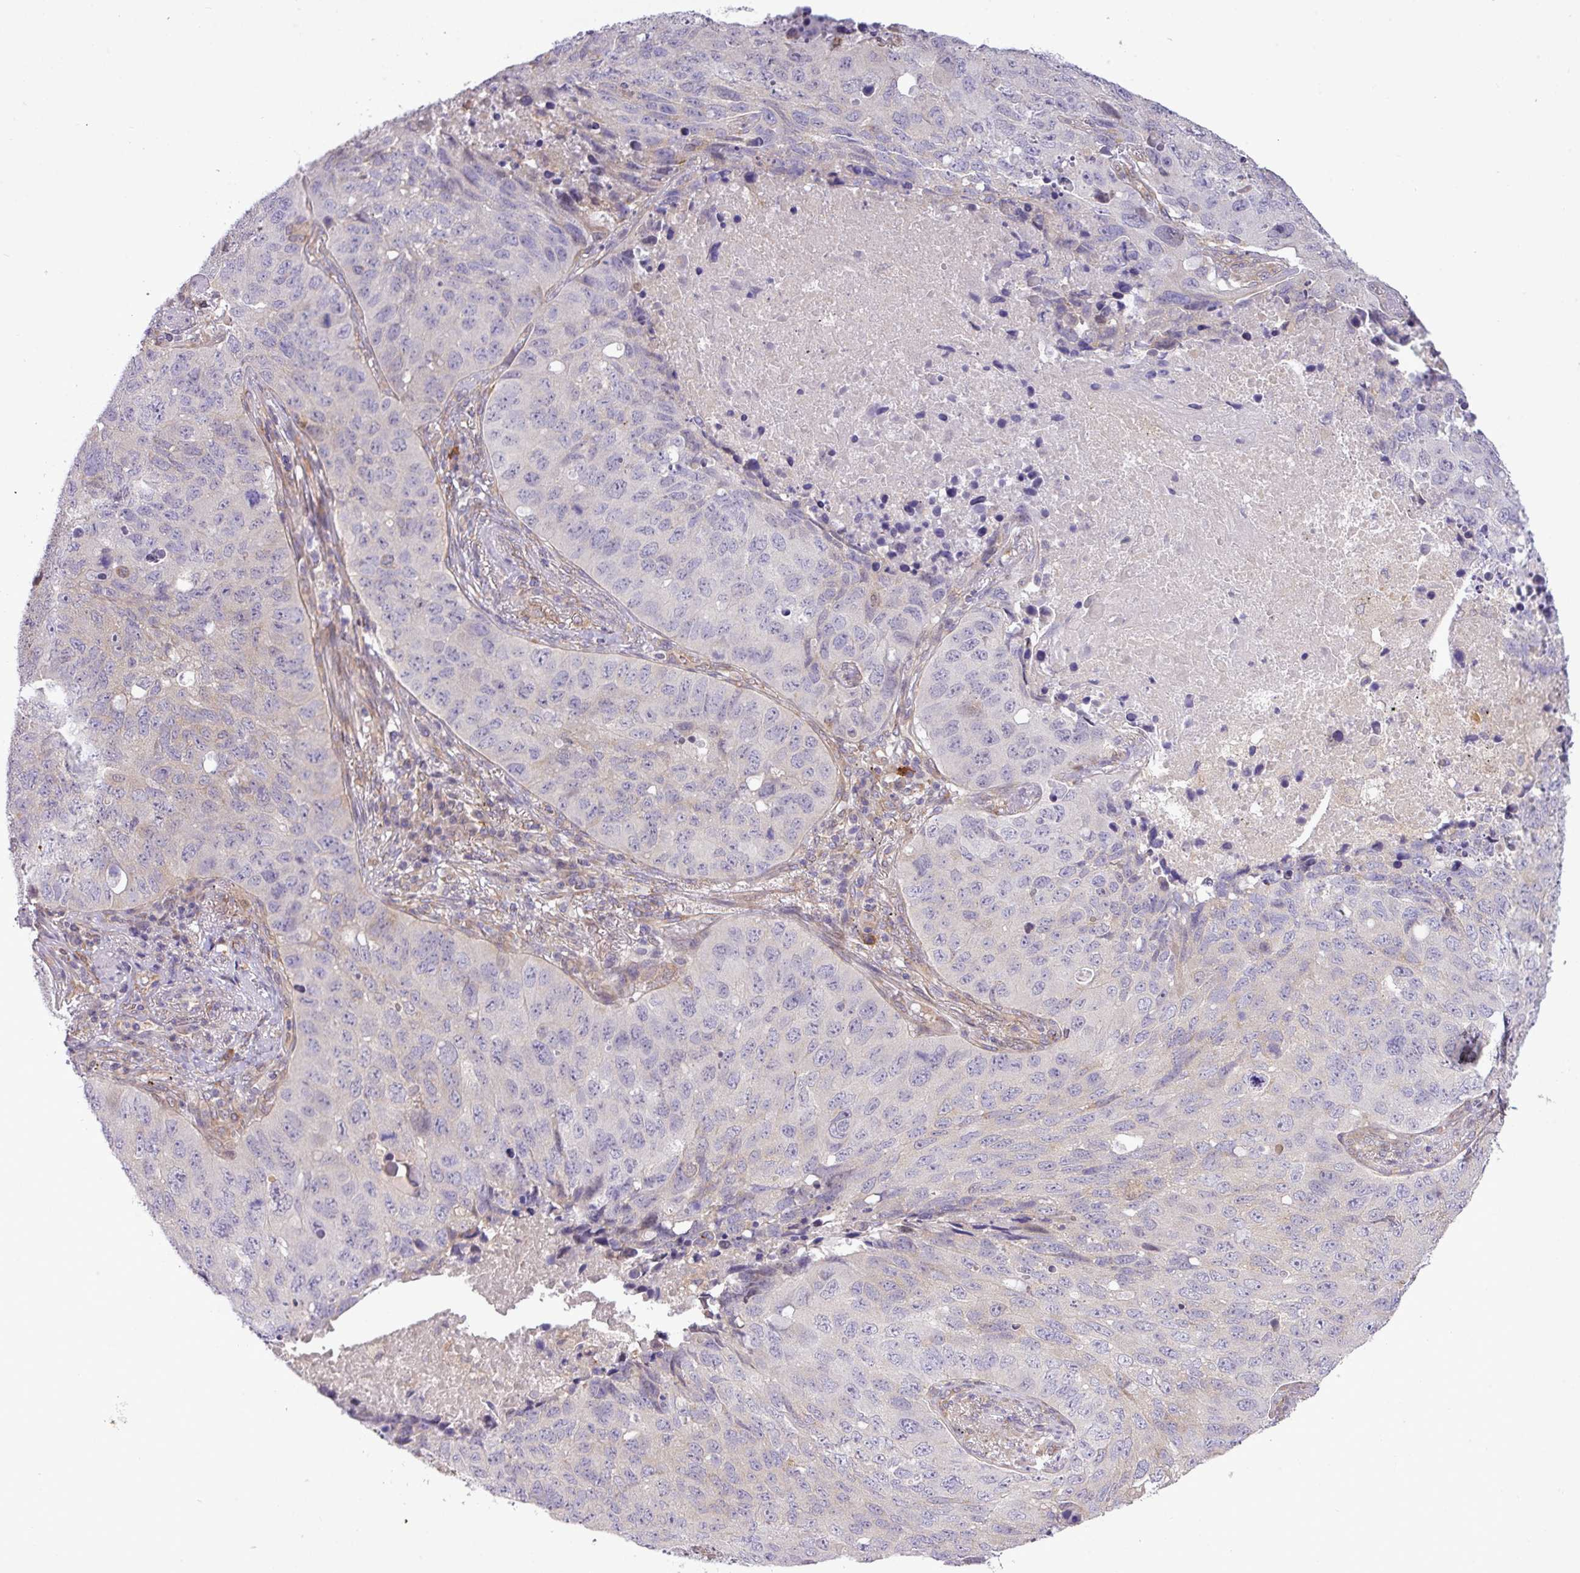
{"staining": {"intensity": "negative", "quantity": "none", "location": "none"}, "tissue": "lung cancer", "cell_type": "Tumor cells", "image_type": "cancer", "snomed": [{"axis": "morphology", "description": "Squamous cell carcinoma, NOS"}, {"axis": "topography", "description": "Lung"}], "caption": "Immunohistochemistry of human lung cancer (squamous cell carcinoma) shows no staining in tumor cells.", "gene": "FAM222B", "patient": {"sex": "male", "age": 60}}